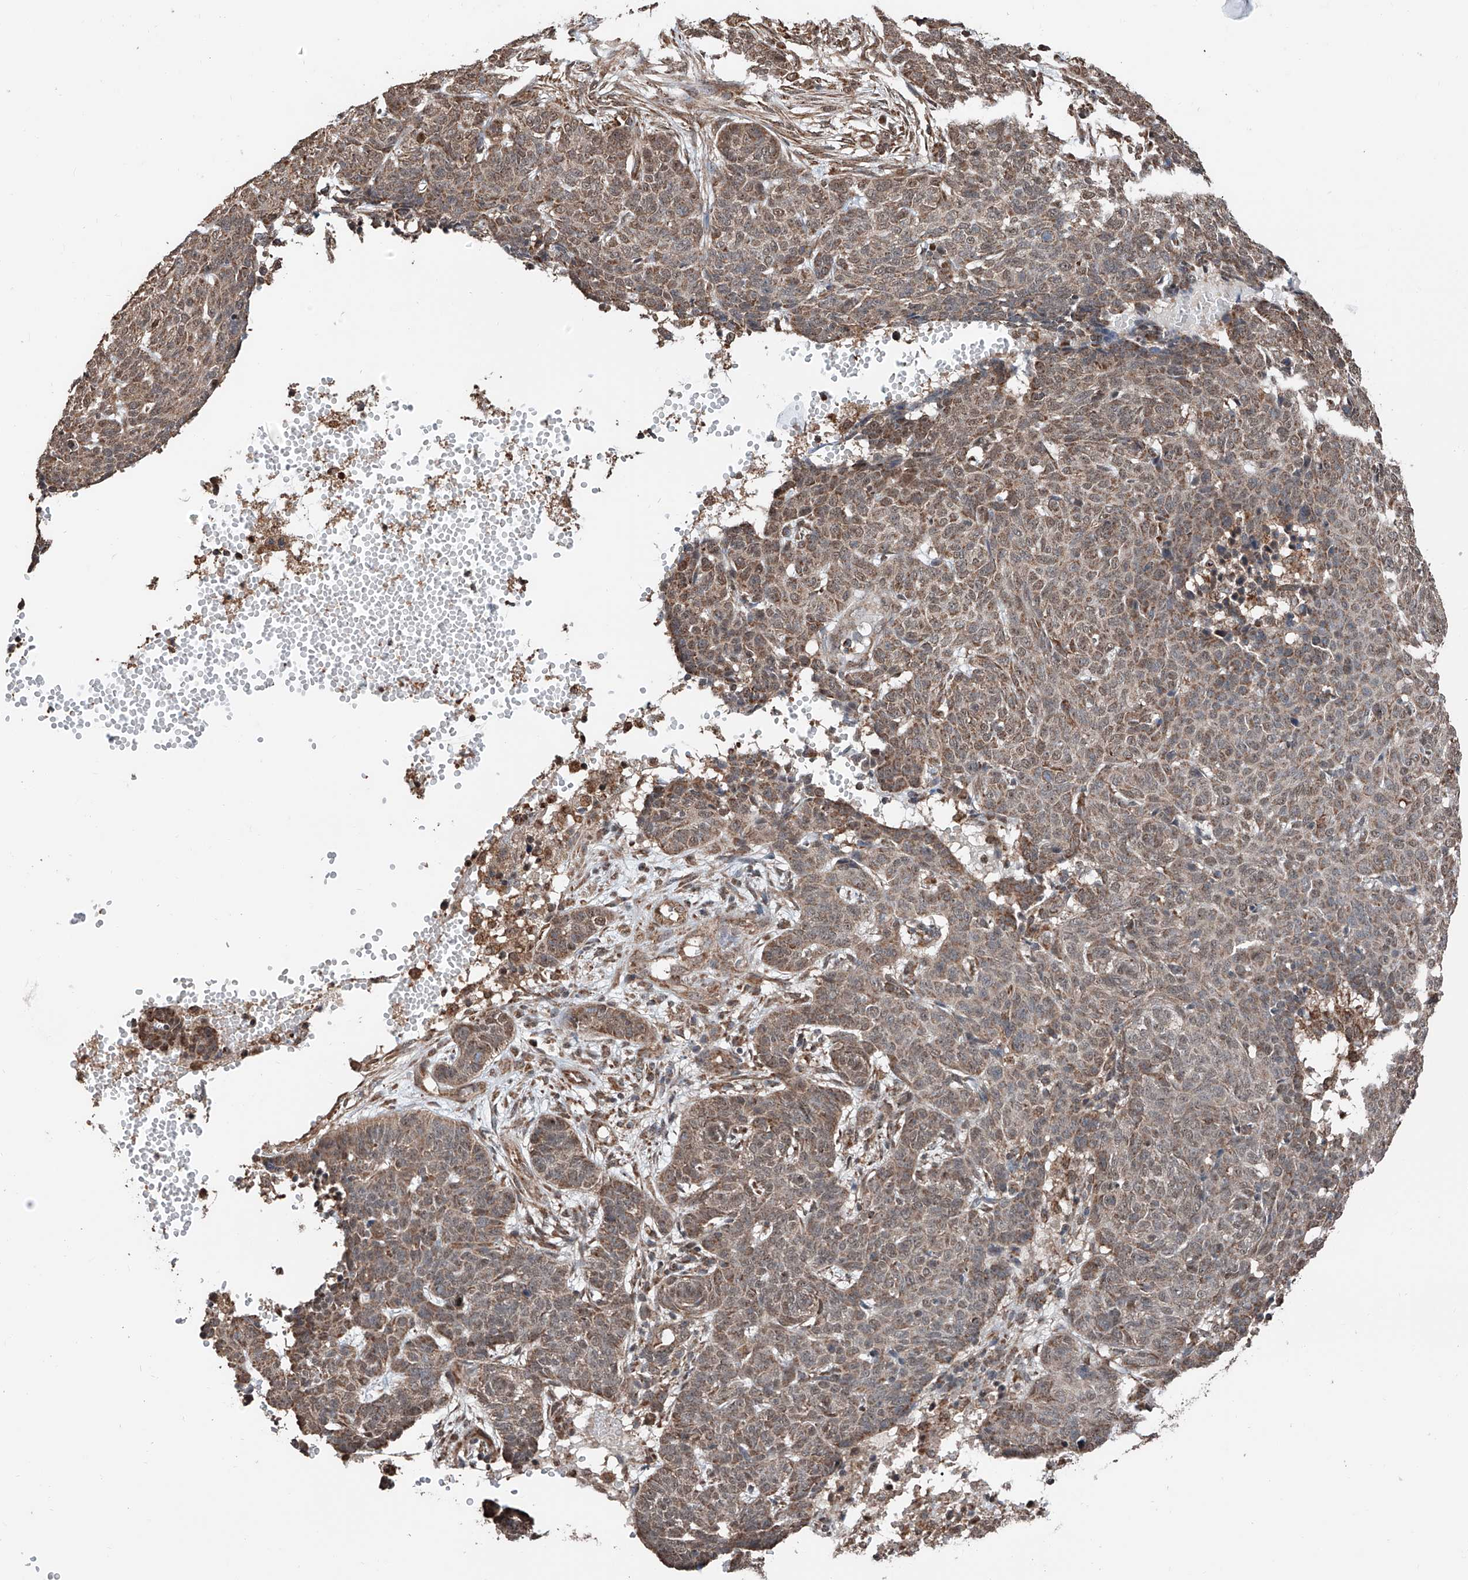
{"staining": {"intensity": "weak", "quantity": ">75%", "location": "cytoplasmic/membranous"}, "tissue": "skin cancer", "cell_type": "Tumor cells", "image_type": "cancer", "snomed": [{"axis": "morphology", "description": "Basal cell carcinoma"}, {"axis": "topography", "description": "Skin"}], "caption": "This is a photomicrograph of immunohistochemistry (IHC) staining of skin cancer, which shows weak positivity in the cytoplasmic/membranous of tumor cells.", "gene": "ZNF445", "patient": {"sex": "male", "age": 85}}